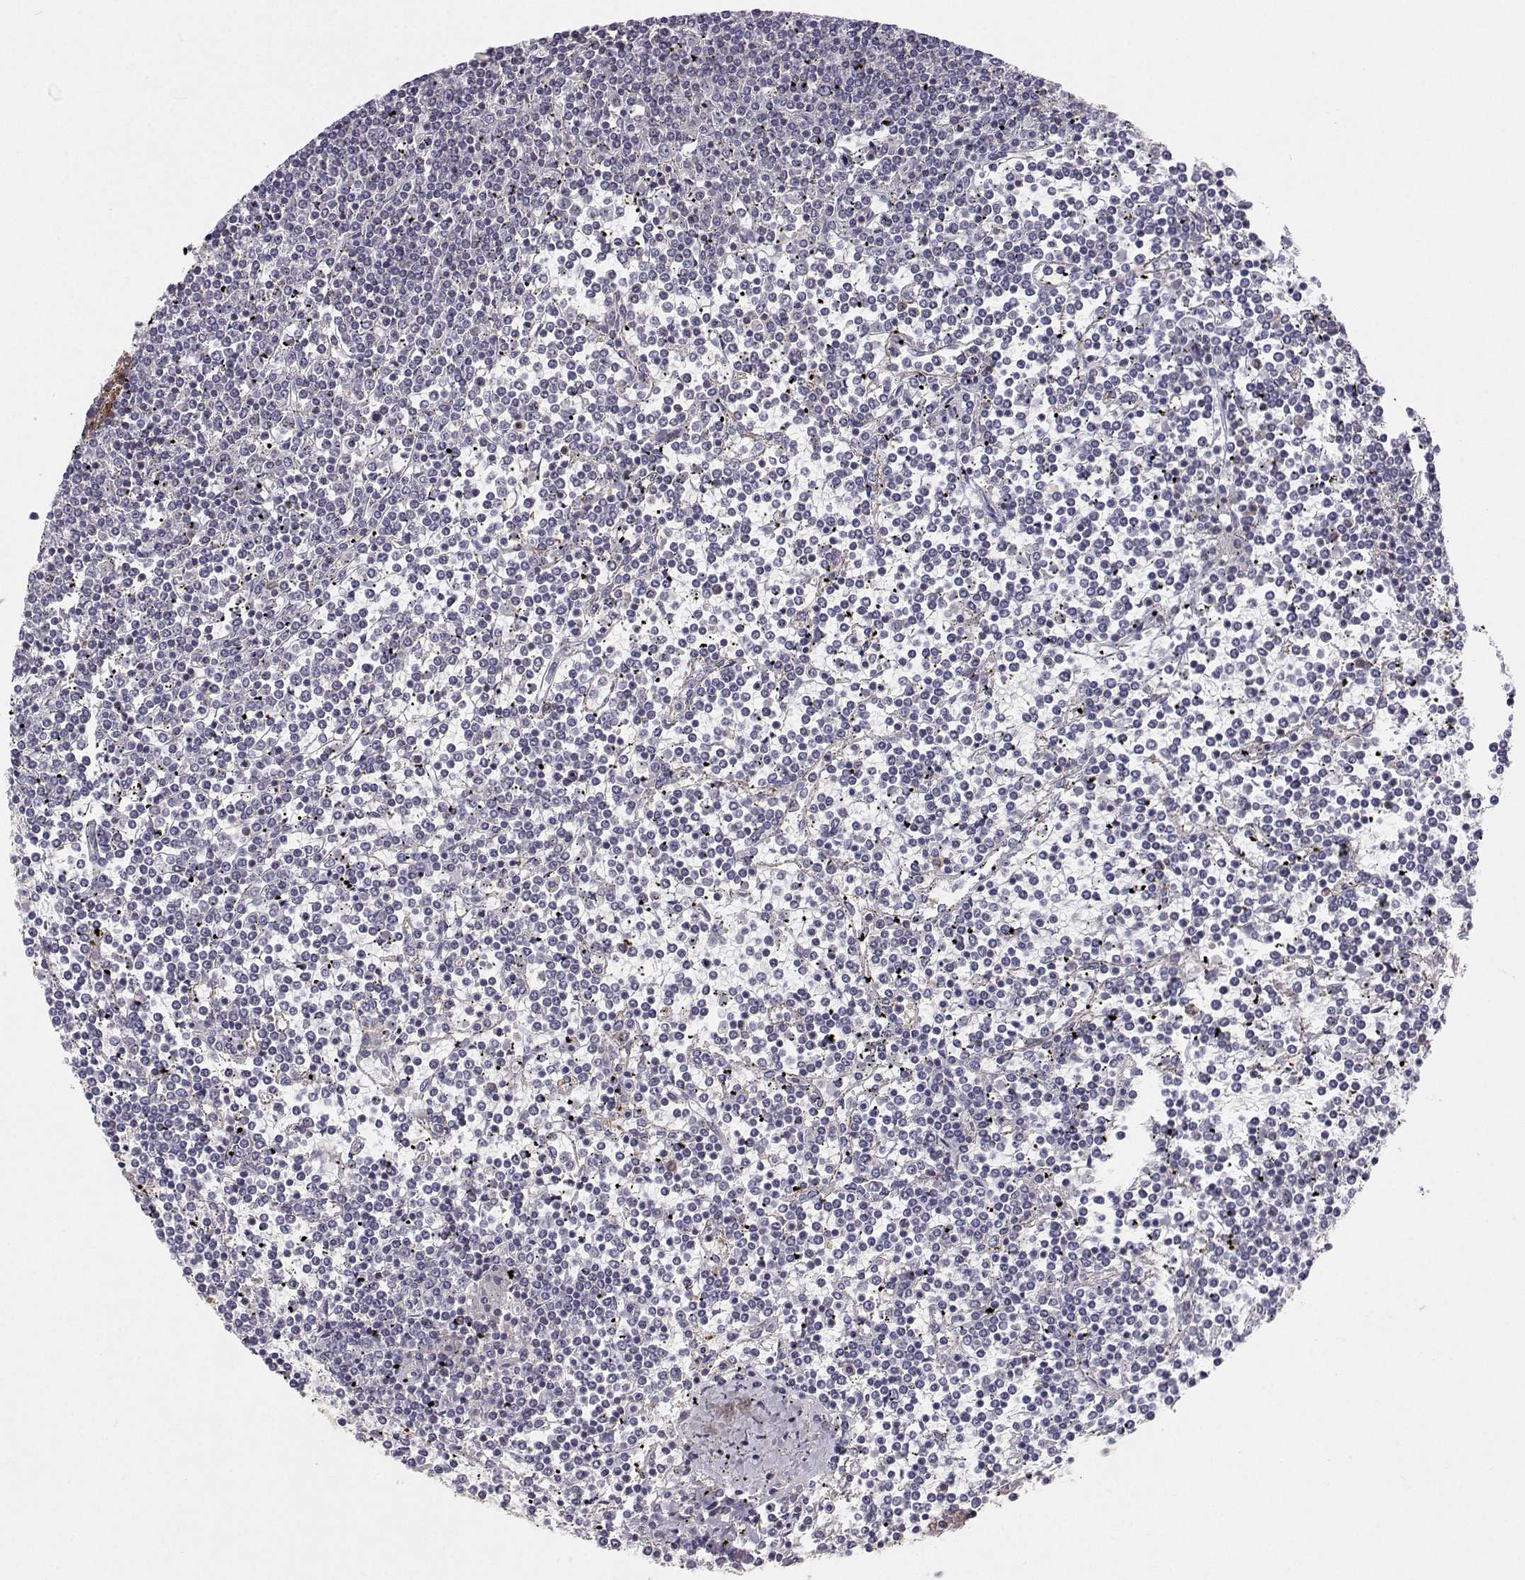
{"staining": {"intensity": "negative", "quantity": "none", "location": "none"}, "tissue": "lymphoma", "cell_type": "Tumor cells", "image_type": "cancer", "snomed": [{"axis": "morphology", "description": "Malignant lymphoma, non-Hodgkin's type, Low grade"}, {"axis": "topography", "description": "Spleen"}], "caption": "This is an IHC histopathology image of human lymphoma. There is no expression in tumor cells.", "gene": "MYH9", "patient": {"sex": "female", "age": 19}}